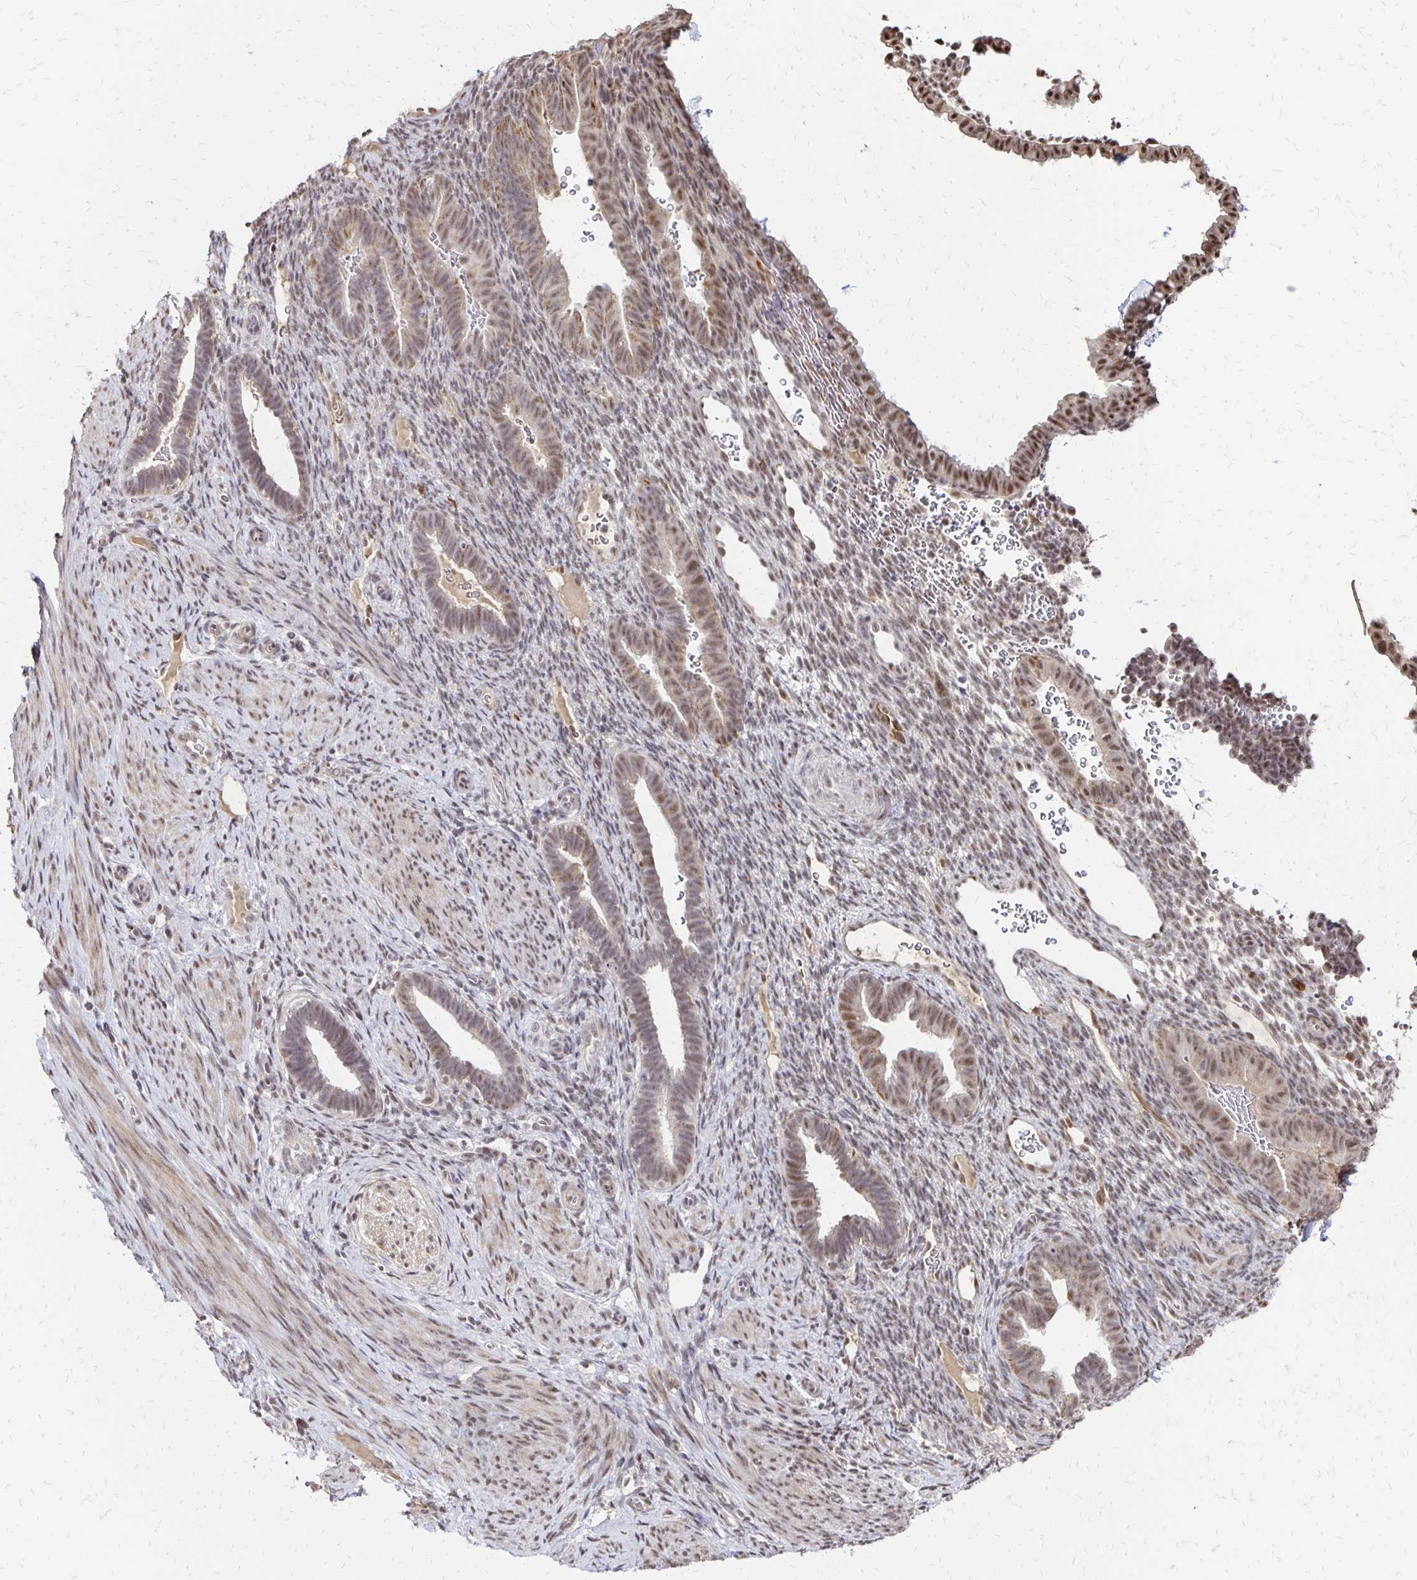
{"staining": {"intensity": "weak", "quantity": "<25%", "location": "nuclear"}, "tissue": "endometrium", "cell_type": "Cells in endometrial stroma", "image_type": "normal", "snomed": [{"axis": "morphology", "description": "Normal tissue, NOS"}, {"axis": "topography", "description": "Endometrium"}], "caption": "Cells in endometrial stroma show no significant expression in unremarkable endometrium. The staining was performed using DAB (3,3'-diaminobenzidine) to visualize the protein expression in brown, while the nuclei were stained in blue with hematoxylin (Magnification: 20x).", "gene": "CLASRP", "patient": {"sex": "female", "age": 34}}